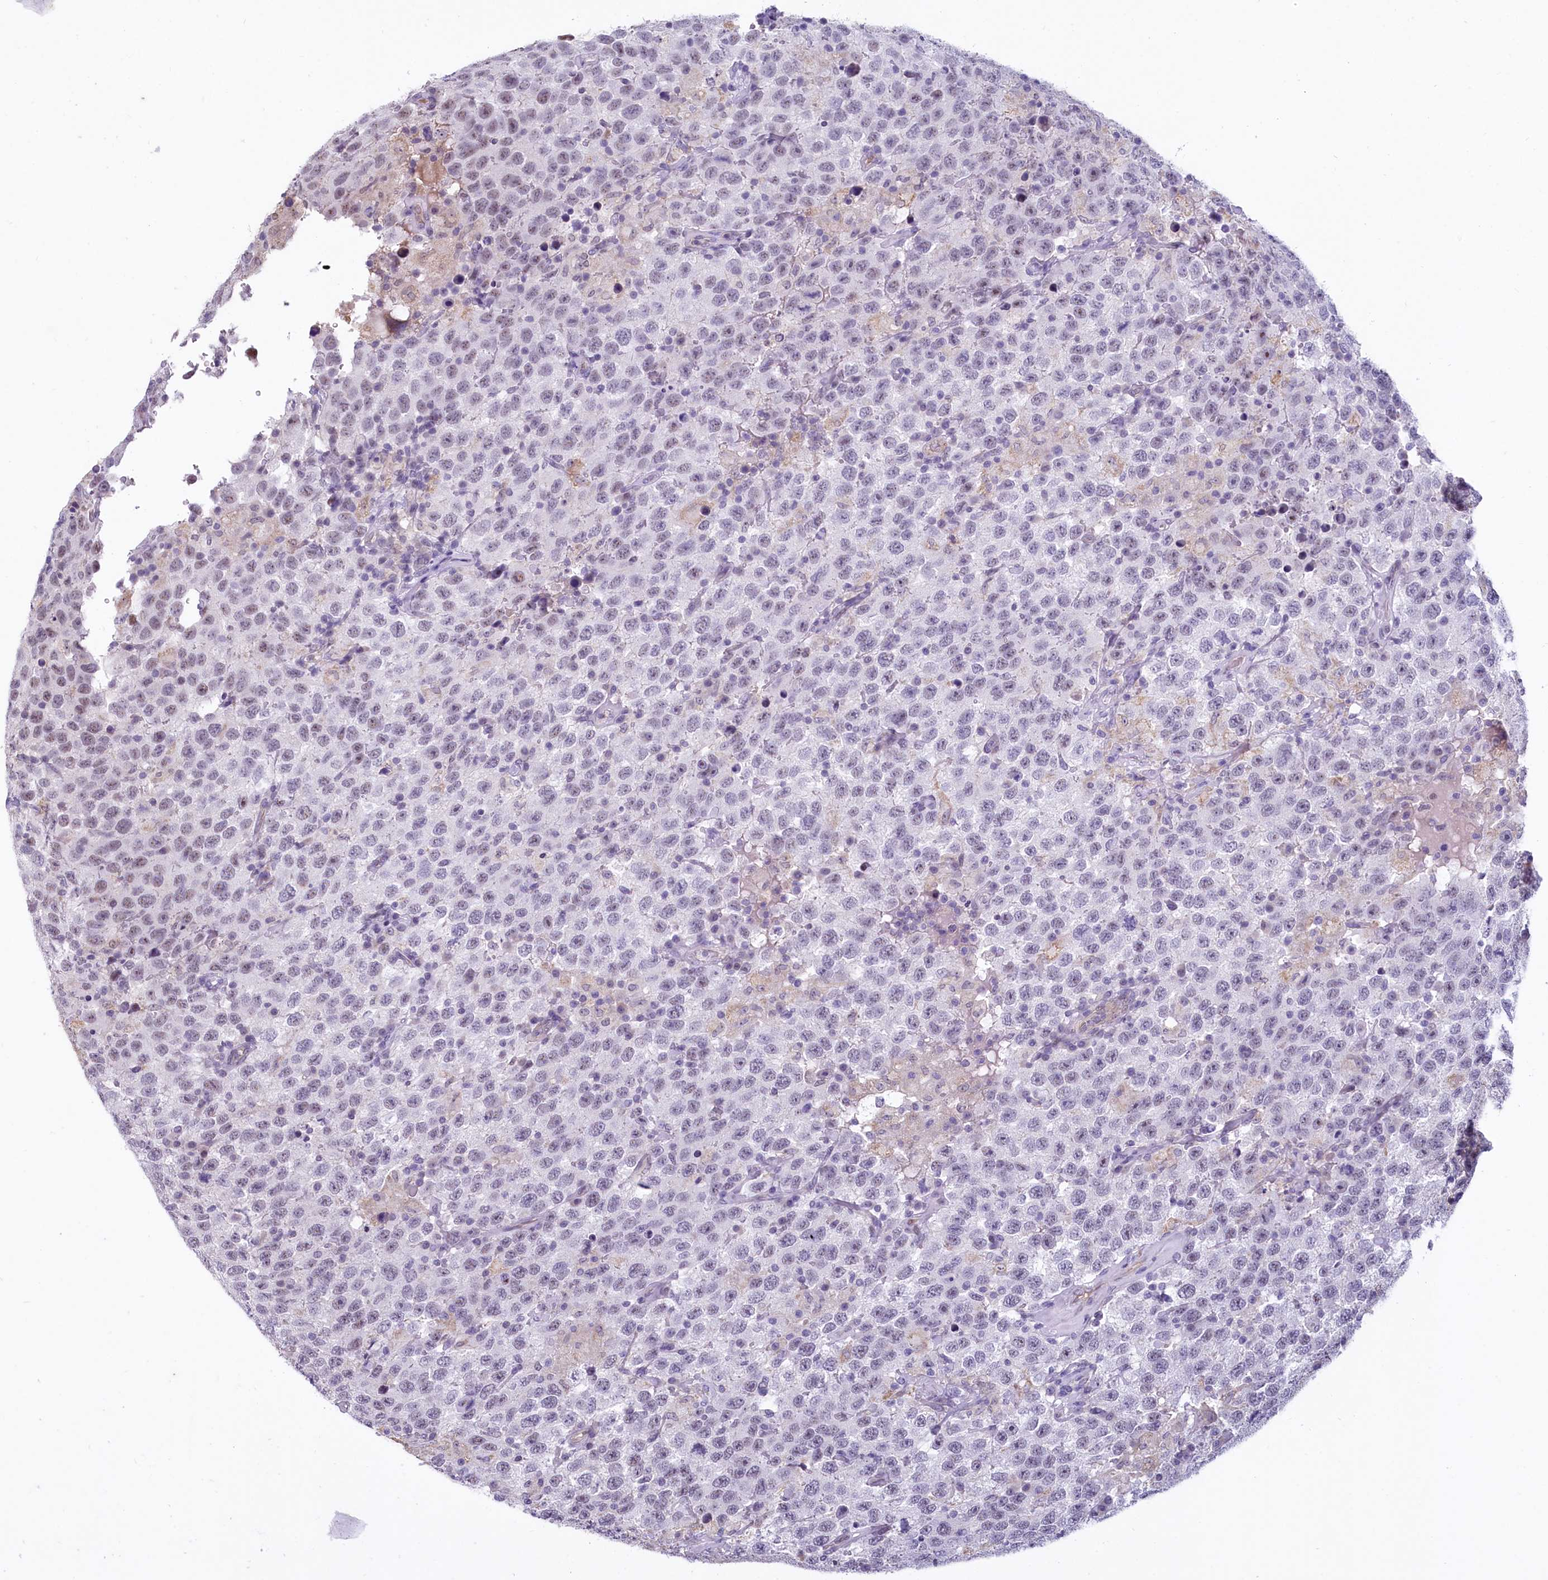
{"staining": {"intensity": "negative", "quantity": "none", "location": "none"}, "tissue": "testis cancer", "cell_type": "Tumor cells", "image_type": "cancer", "snomed": [{"axis": "morphology", "description": "Seminoma, NOS"}, {"axis": "topography", "description": "Testis"}], "caption": "Tumor cells are negative for brown protein staining in testis cancer (seminoma). (Brightfield microscopy of DAB (3,3'-diaminobenzidine) immunohistochemistry at high magnification).", "gene": "PROCR", "patient": {"sex": "male", "age": 41}}